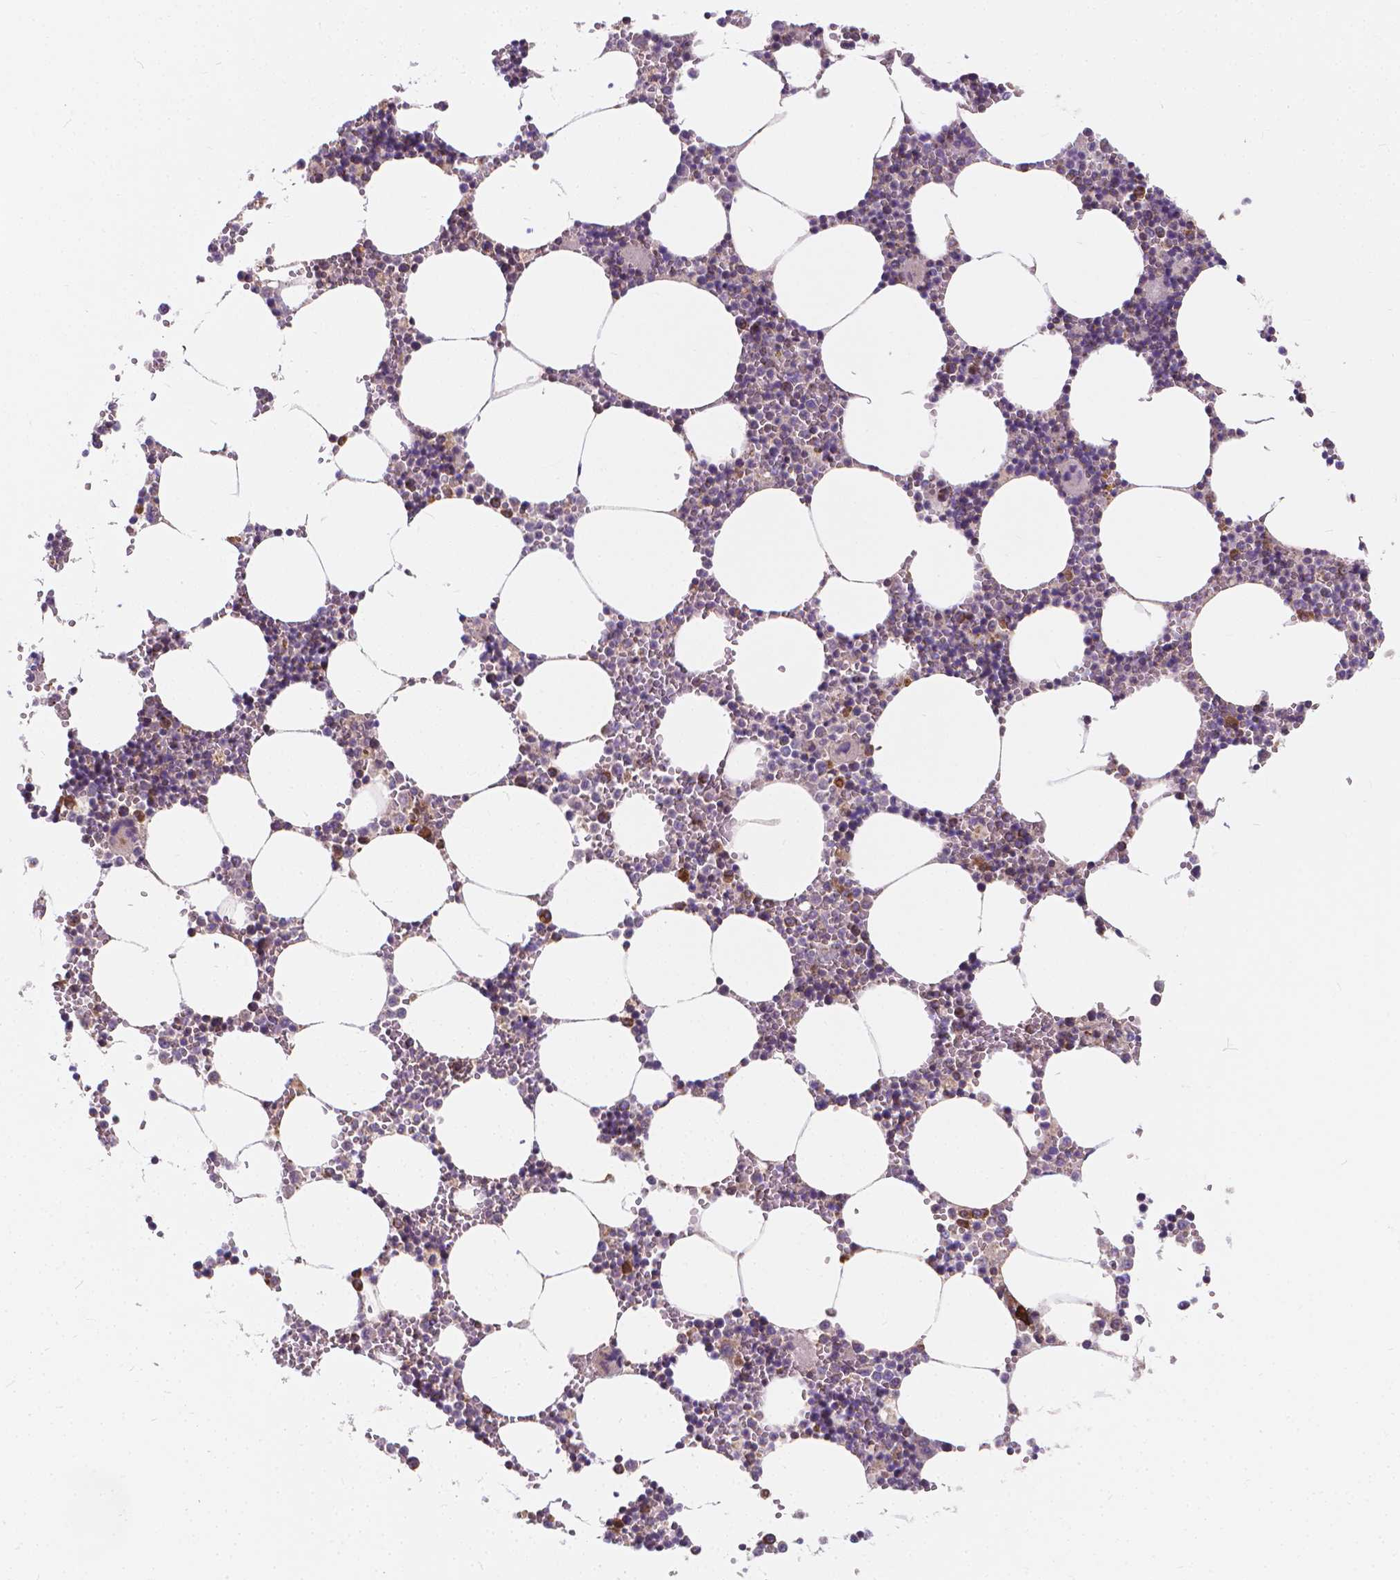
{"staining": {"intensity": "moderate", "quantity": "<25%", "location": "cytoplasmic/membranous"}, "tissue": "bone marrow", "cell_type": "Hematopoietic cells", "image_type": "normal", "snomed": [{"axis": "morphology", "description": "Normal tissue, NOS"}, {"axis": "topography", "description": "Bone marrow"}], "caption": "Immunohistochemical staining of normal bone marrow shows low levels of moderate cytoplasmic/membranous staining in about <25% of hematopoietic cells. The protein of interest is stained brown, and the nuclei are stained in blue (DAB (3,3'-diaminobenzidine) IHC with brightfield microscopy, high magnification).", "gene": "SNCAIP", "patient": {"sex": "male", "age": 54}}